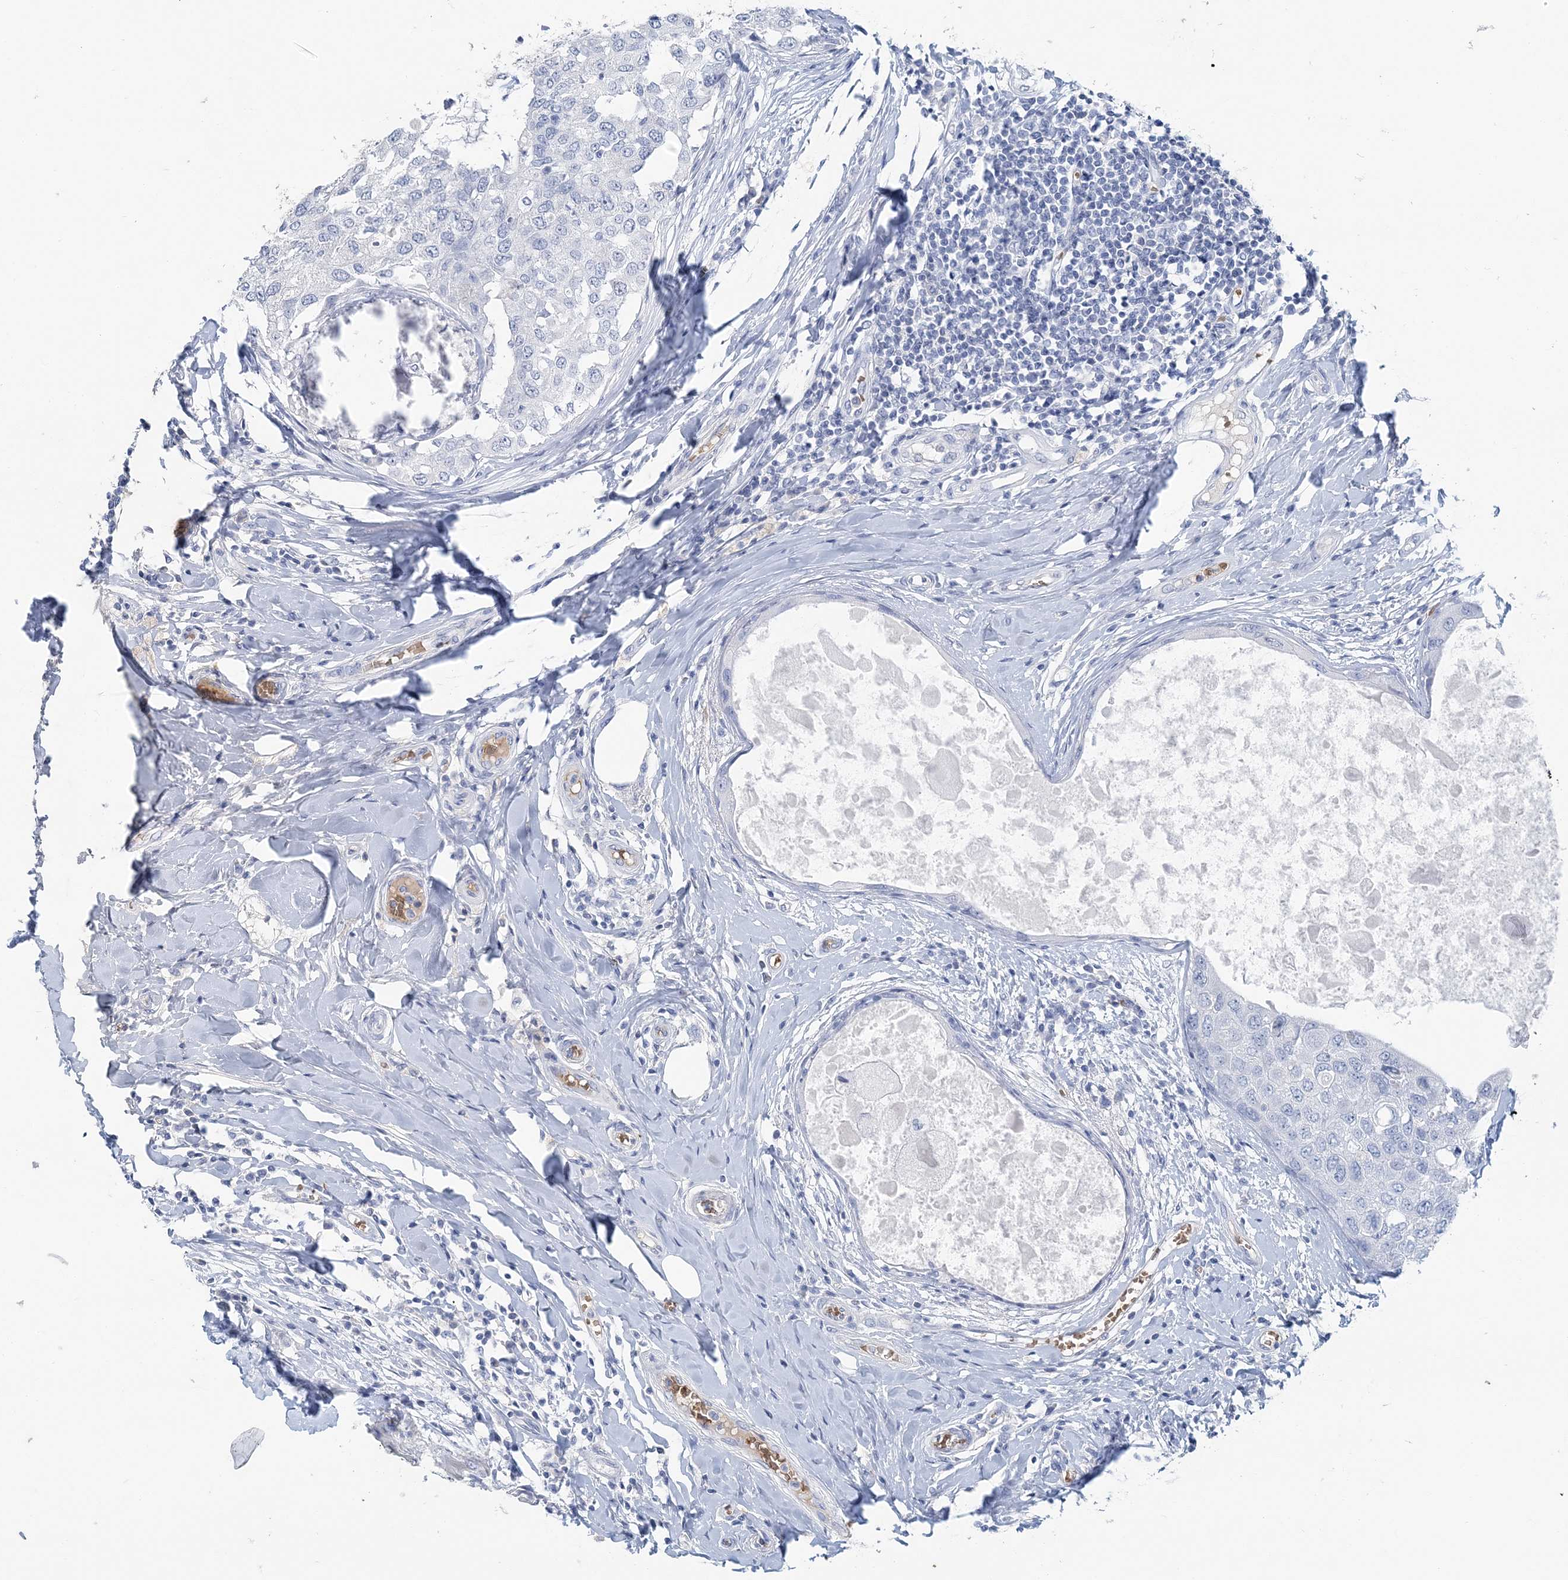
{"staining": {"intensity": "negative", "quantity": "none", "location": "none"}, "tissue": "breast cancer", "cell_type": "Tumor cells", "image_type": "cancer", "snomed": [{"axis": "morphology", "description": "Duct carcinoma"}, {"axis": "topography", "description": "Breast"}], "caption": "Immunohistochemical staining of human invasive ductal carcinoma (breast) exhibits no significant expression in tumor cells.", "gene": "HBD", "patient": {"sex": "female", "age": 27}}